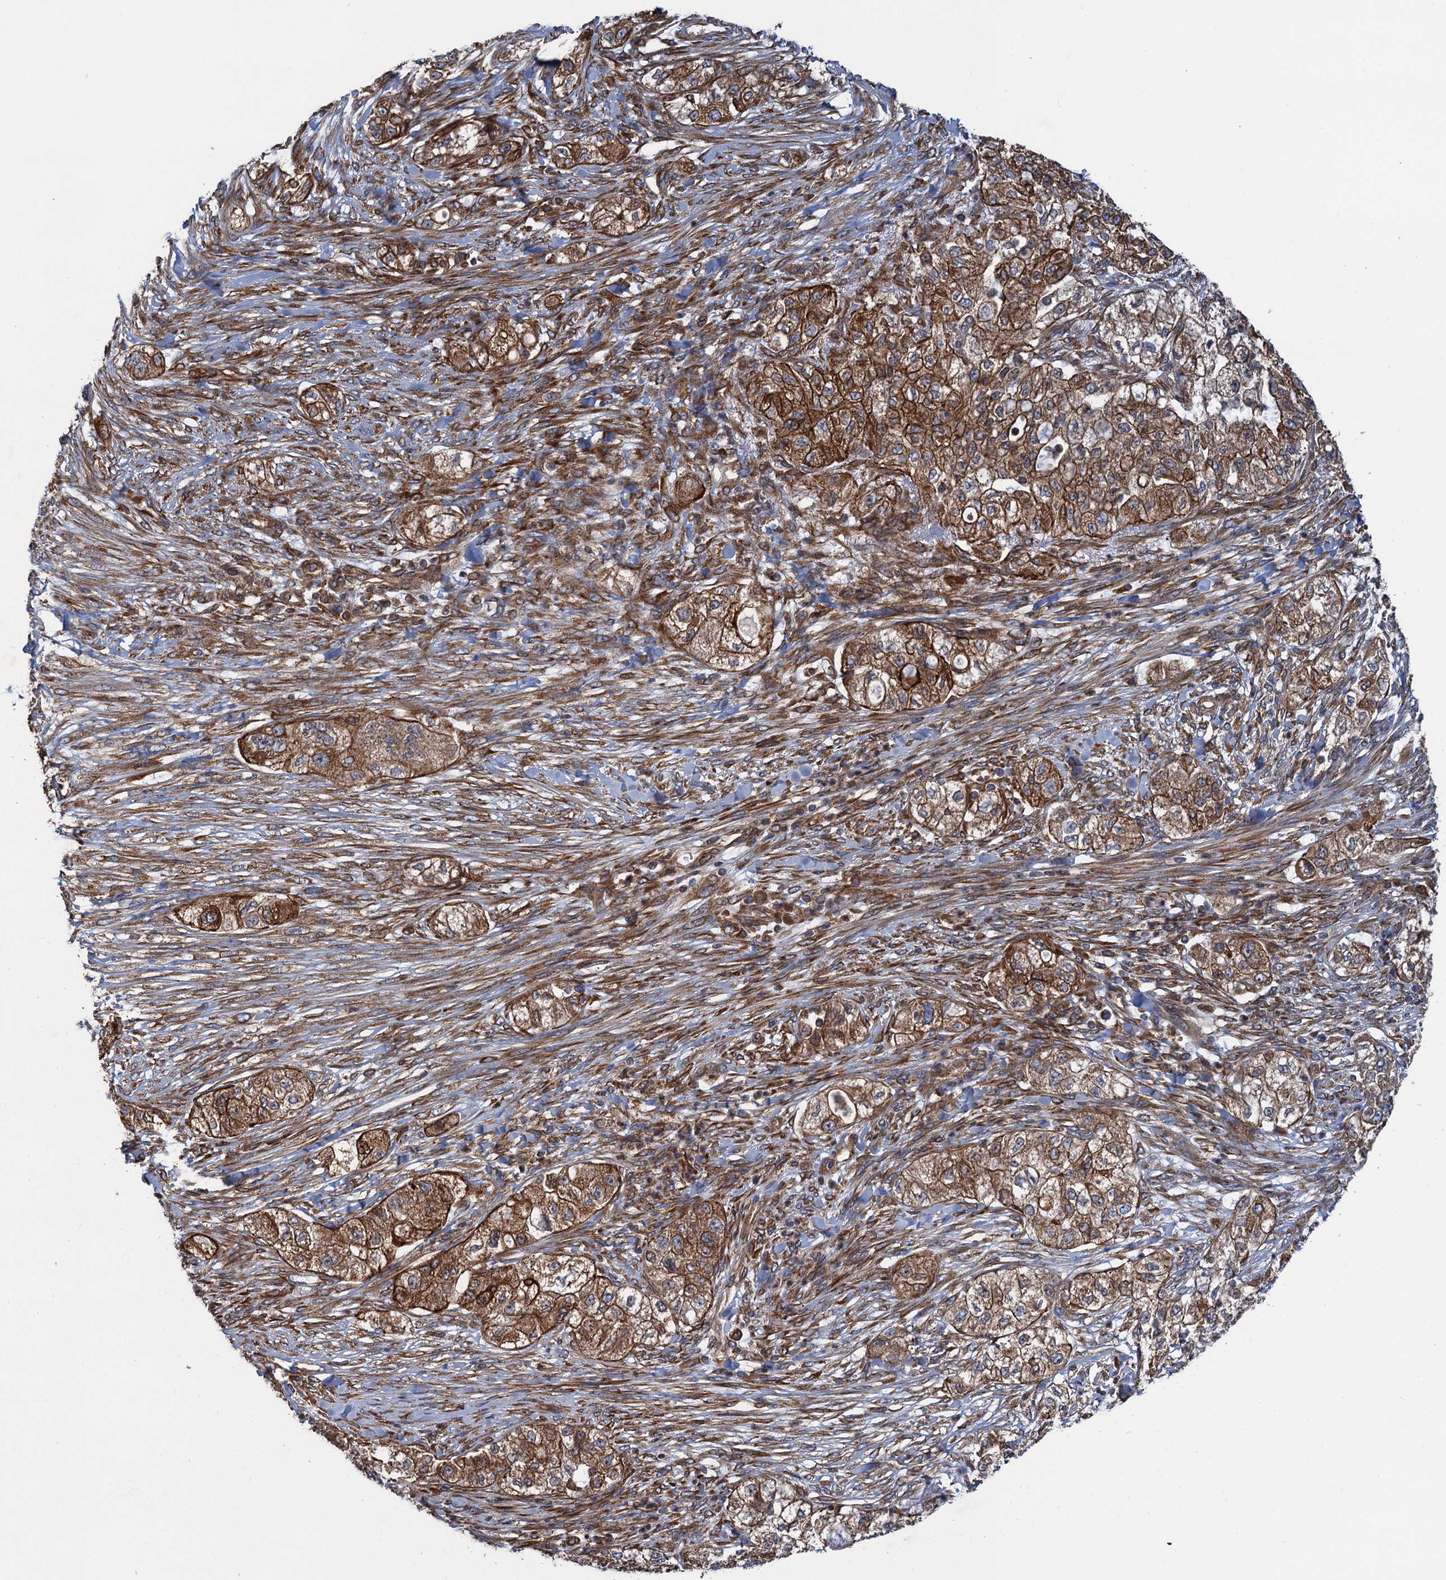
{"staining": {"intensity": "strong", "quantity": ">75%", "location": "cytoplasmic/membranous"}, "tissue": "pancreatic cancer", "cell_type": "Tumor cells", "image_type": "cancer", "snomed": [{"axis": "morphology", "description": "Adenocarcinoma, NOS"}, {"axis": "topography", "description": "Pancreas"}], "caption": "IHC of human pancreatic cancer (adenocarcinoma) exhibits high levels of strong cytoplasmic/membranous staining in approximately >75% of tumor cells.", "gene": "ARMC5", "patient": {"sex": "female", "age": 78}}